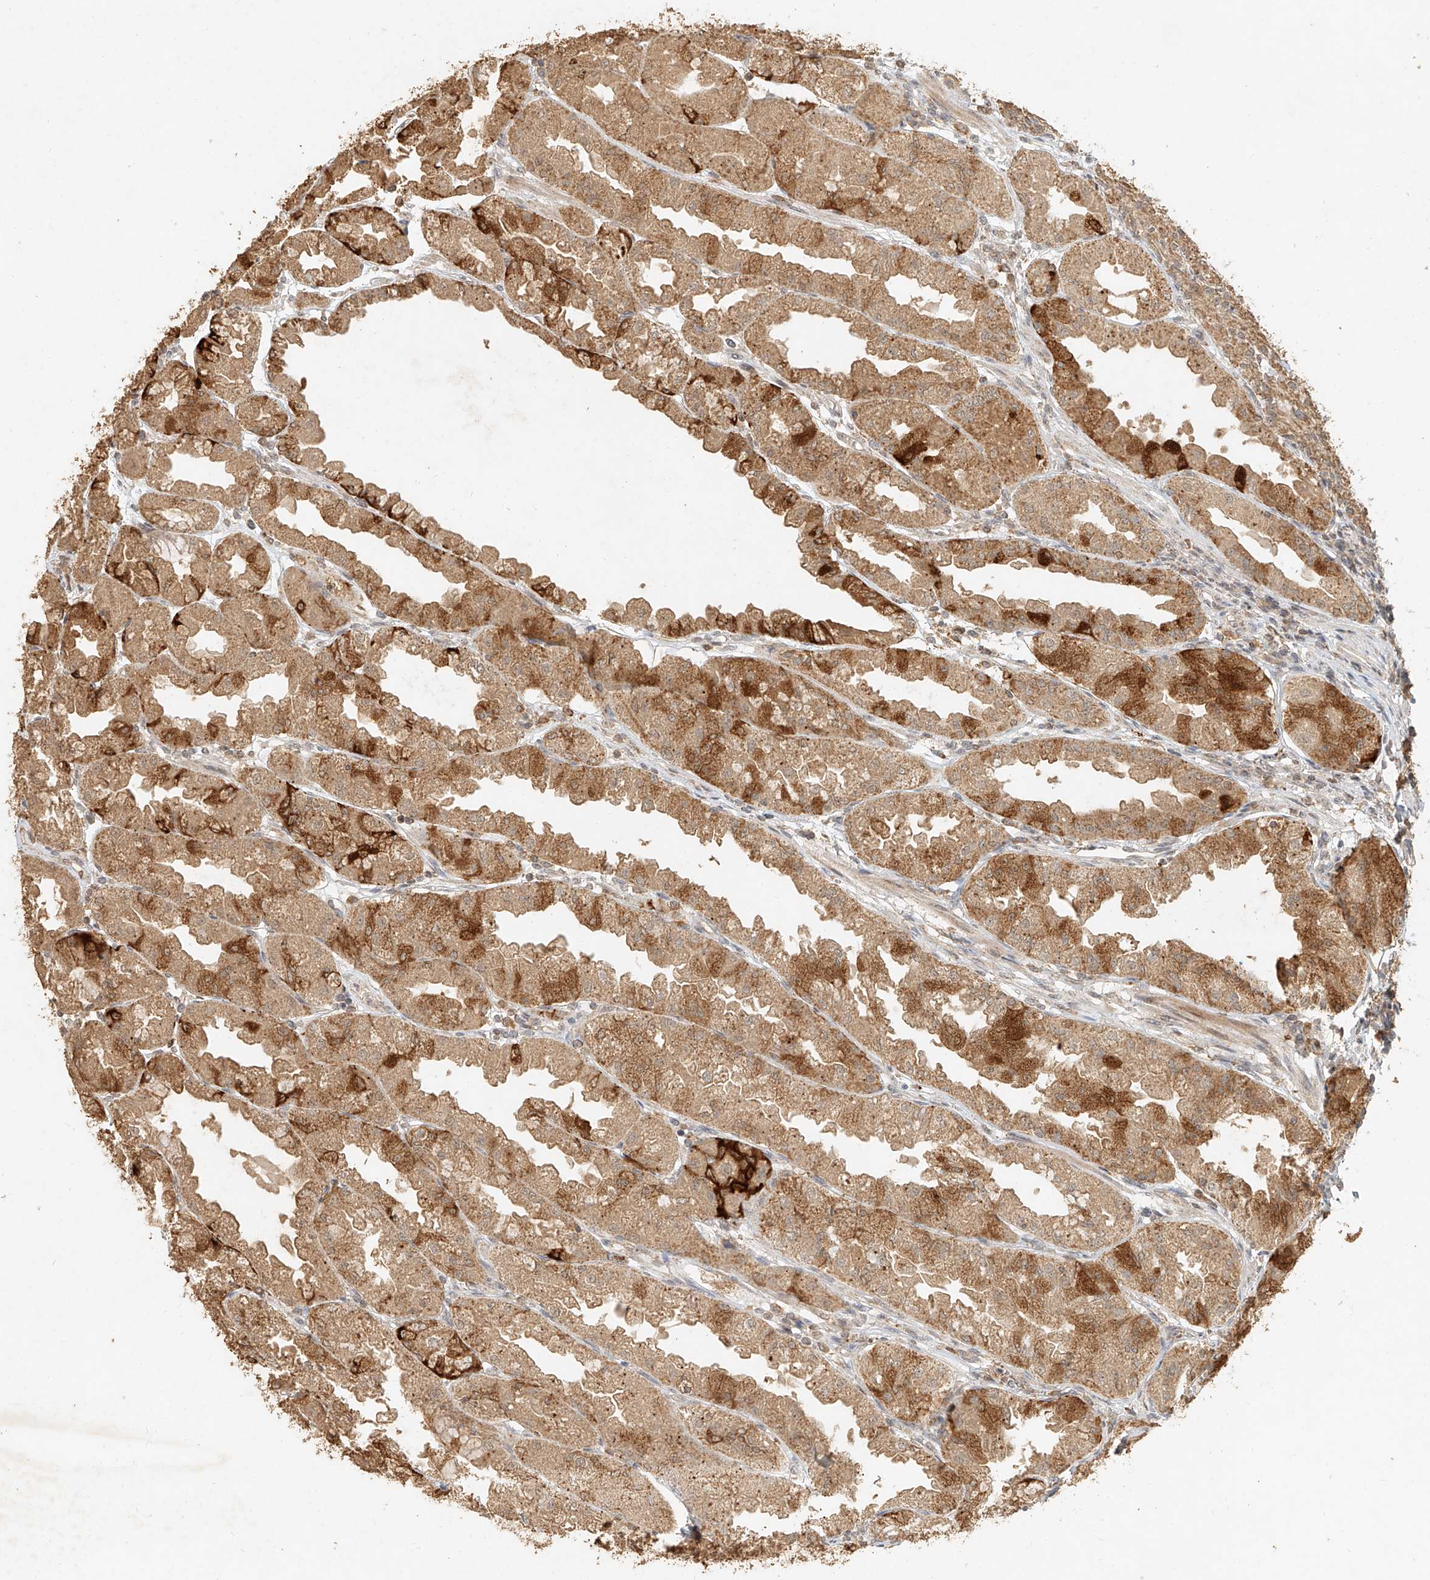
{"staining": {"intensity": "moderate", "quantity": ">75%", "location": "cytoplasmic/membranous,nuclear"}, "tissue": "stomach", "cell_type": "Glandular cells", "image_type": "normal", "snomed": [{"axis": "morphology", "description": "Normal tissue, NOS"}, {"axis": "topography", "description": "Stomach, upper"}], "caption": "A brown stain shows moderate cytoplasmic/membranous,nuclear positivity of a protein in glandular cells of unremarkable human stomach.", "gene": "CXorf58", "patient": {"sex": "male", "age": 47}}